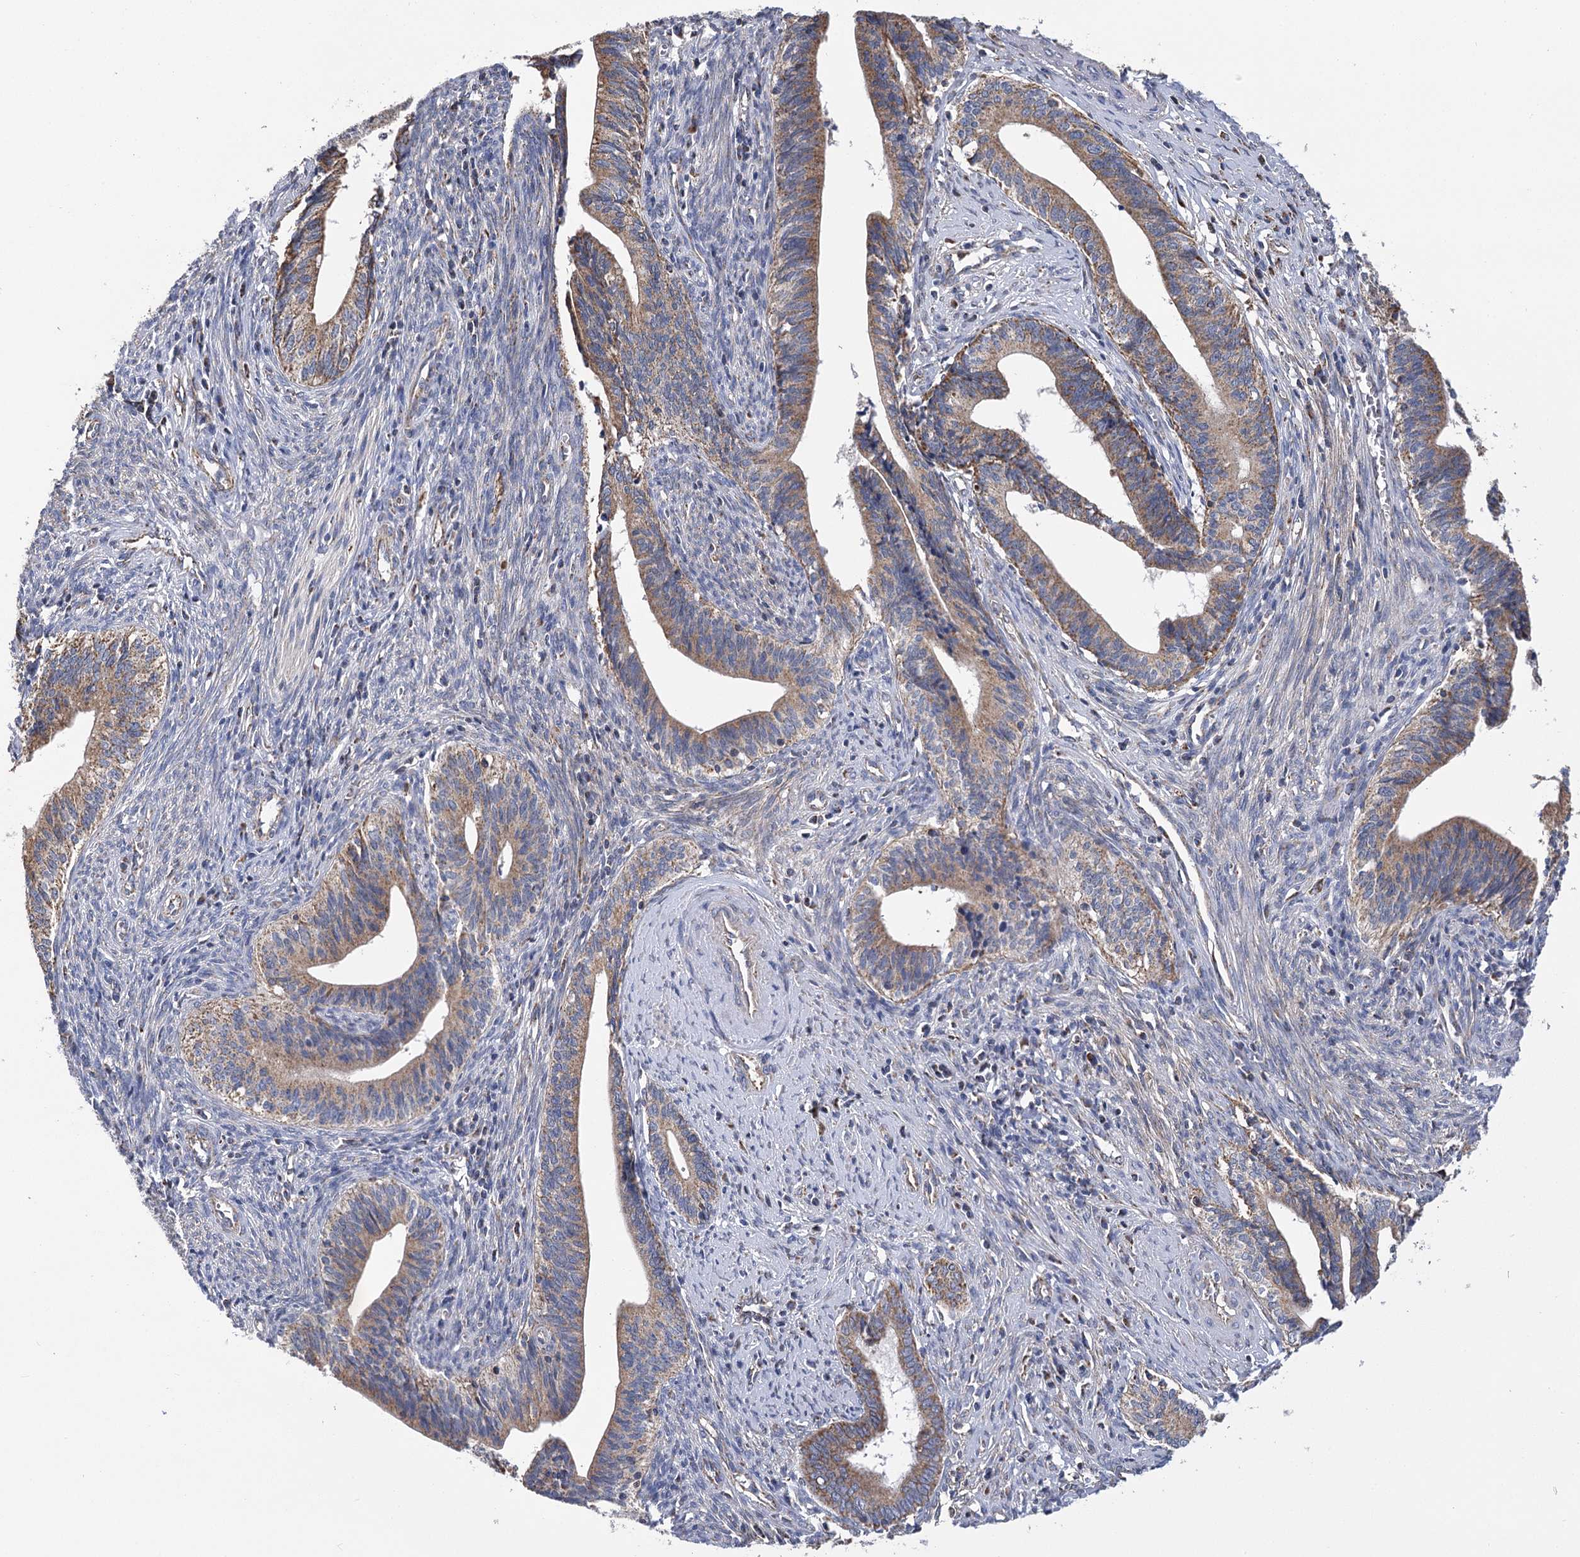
{"staining": {"intensity": "moderate", "quantity": ">75%", "location": "cytoplasmic/membranous"}, "tissue": "cervical cancer", "cell_type": "Tumor cells", "image_type": "cancer", "snomed": [{"axis": "morphology", "description": "Adenocarcinoma, NOS"}, {"axis": "topography", "description": "Cervix"}], "caption": "A medium amount of moderate cytoplasmic/membranous expression is identified in approximately >75% of tumor cells in cervical adenocarcinoma tissue.", "gene": "CCDC73", "patient": {"sex": "female", "age": 44}}